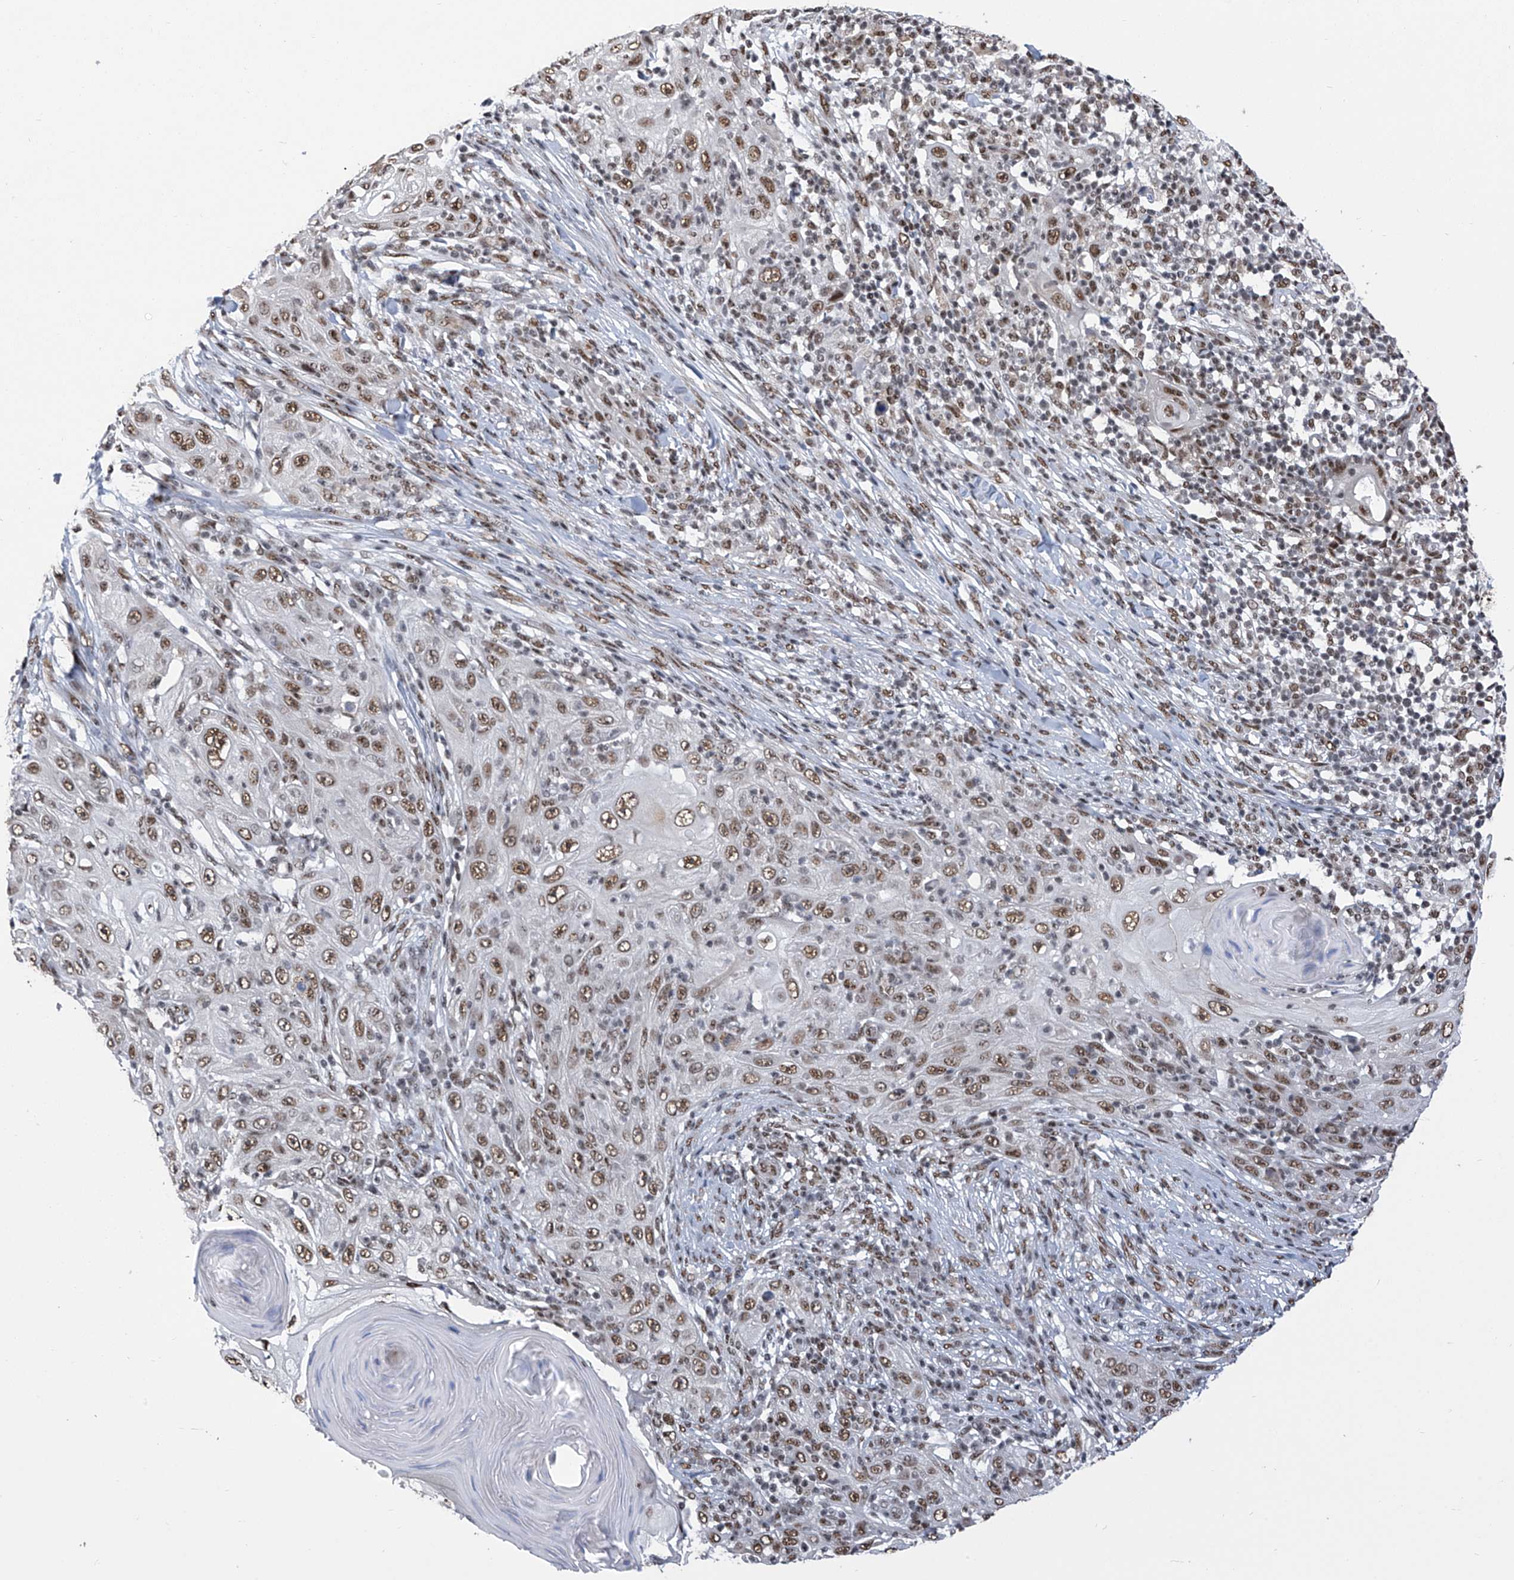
{"staining": {"intensity": "moderate", "quantity": ">75%", "location": "nuclear"}, "tissue": "skin cancer", "cell_type": "Tumor cells", "image_type": "cancer", "snomed": [{"axis": "morphology", "description": "Squamous cell carcinoma, NOS"}, {"axis": "topography", "description": "Skin"}], "caption": "Skin cancer (squamous cell carcinoma) stained for a protein (brown) exhibits moderate nuclear positive positivity in approximately >75% of tumor cells.", "gene": "APLF", "patient": {"sex": "female", "age": 88}}